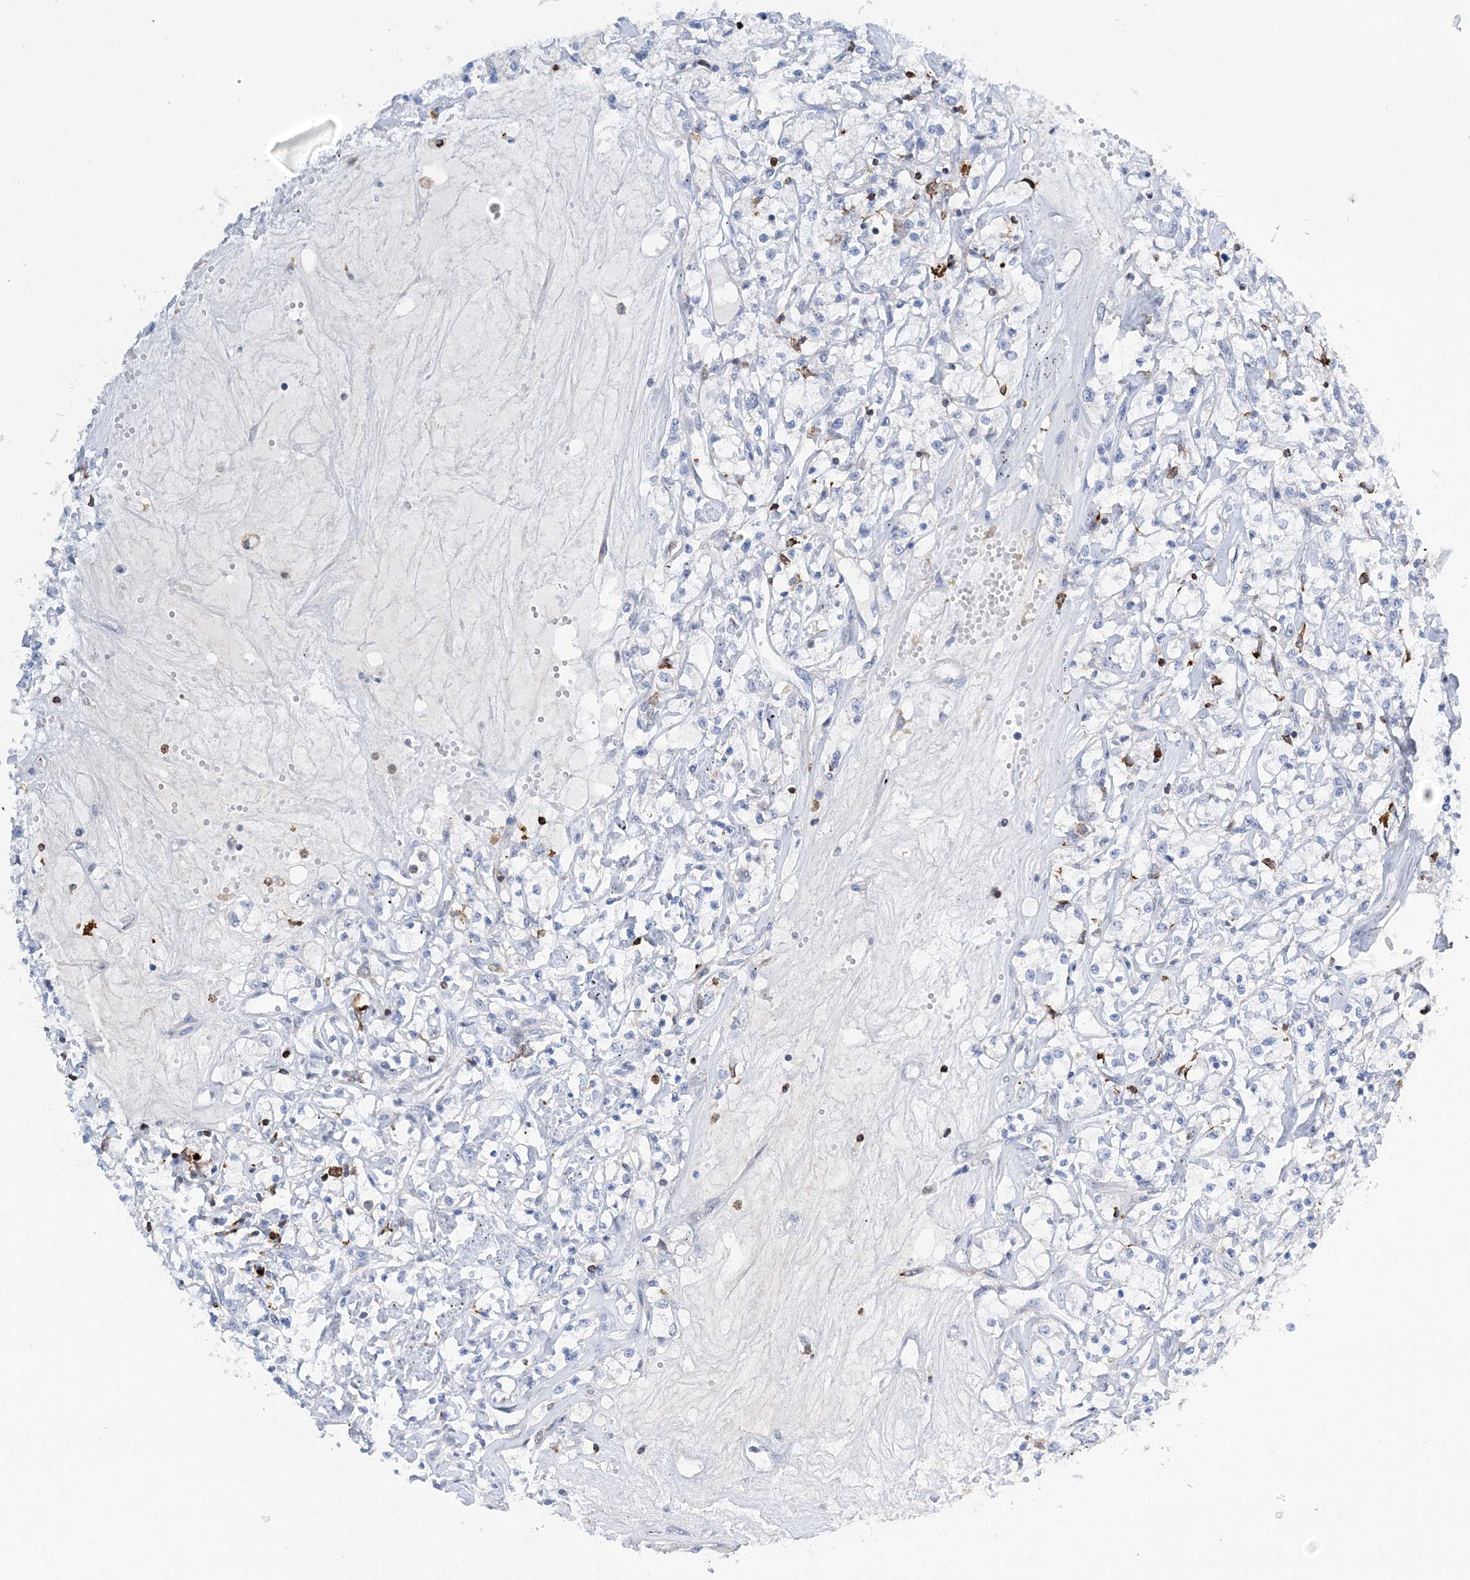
{"staining": {"intensity": "negative", "quantity": "none", "location": "none"}, "tissue": "renal cancer", "cell_type": "Tumor cells", "image_type": "cancer", "snomed": [{"axis": "morphology", "description": "Adenocarcinoma, NOS"}, {"axis": "topography", "description": "Kidney"}], "caption": "Renal cancer was stained to show a protein in brown. There is no significant staining in tumor cells.", "gene": "PRMT9", "patient": {"sex": "female", "age": 59}}